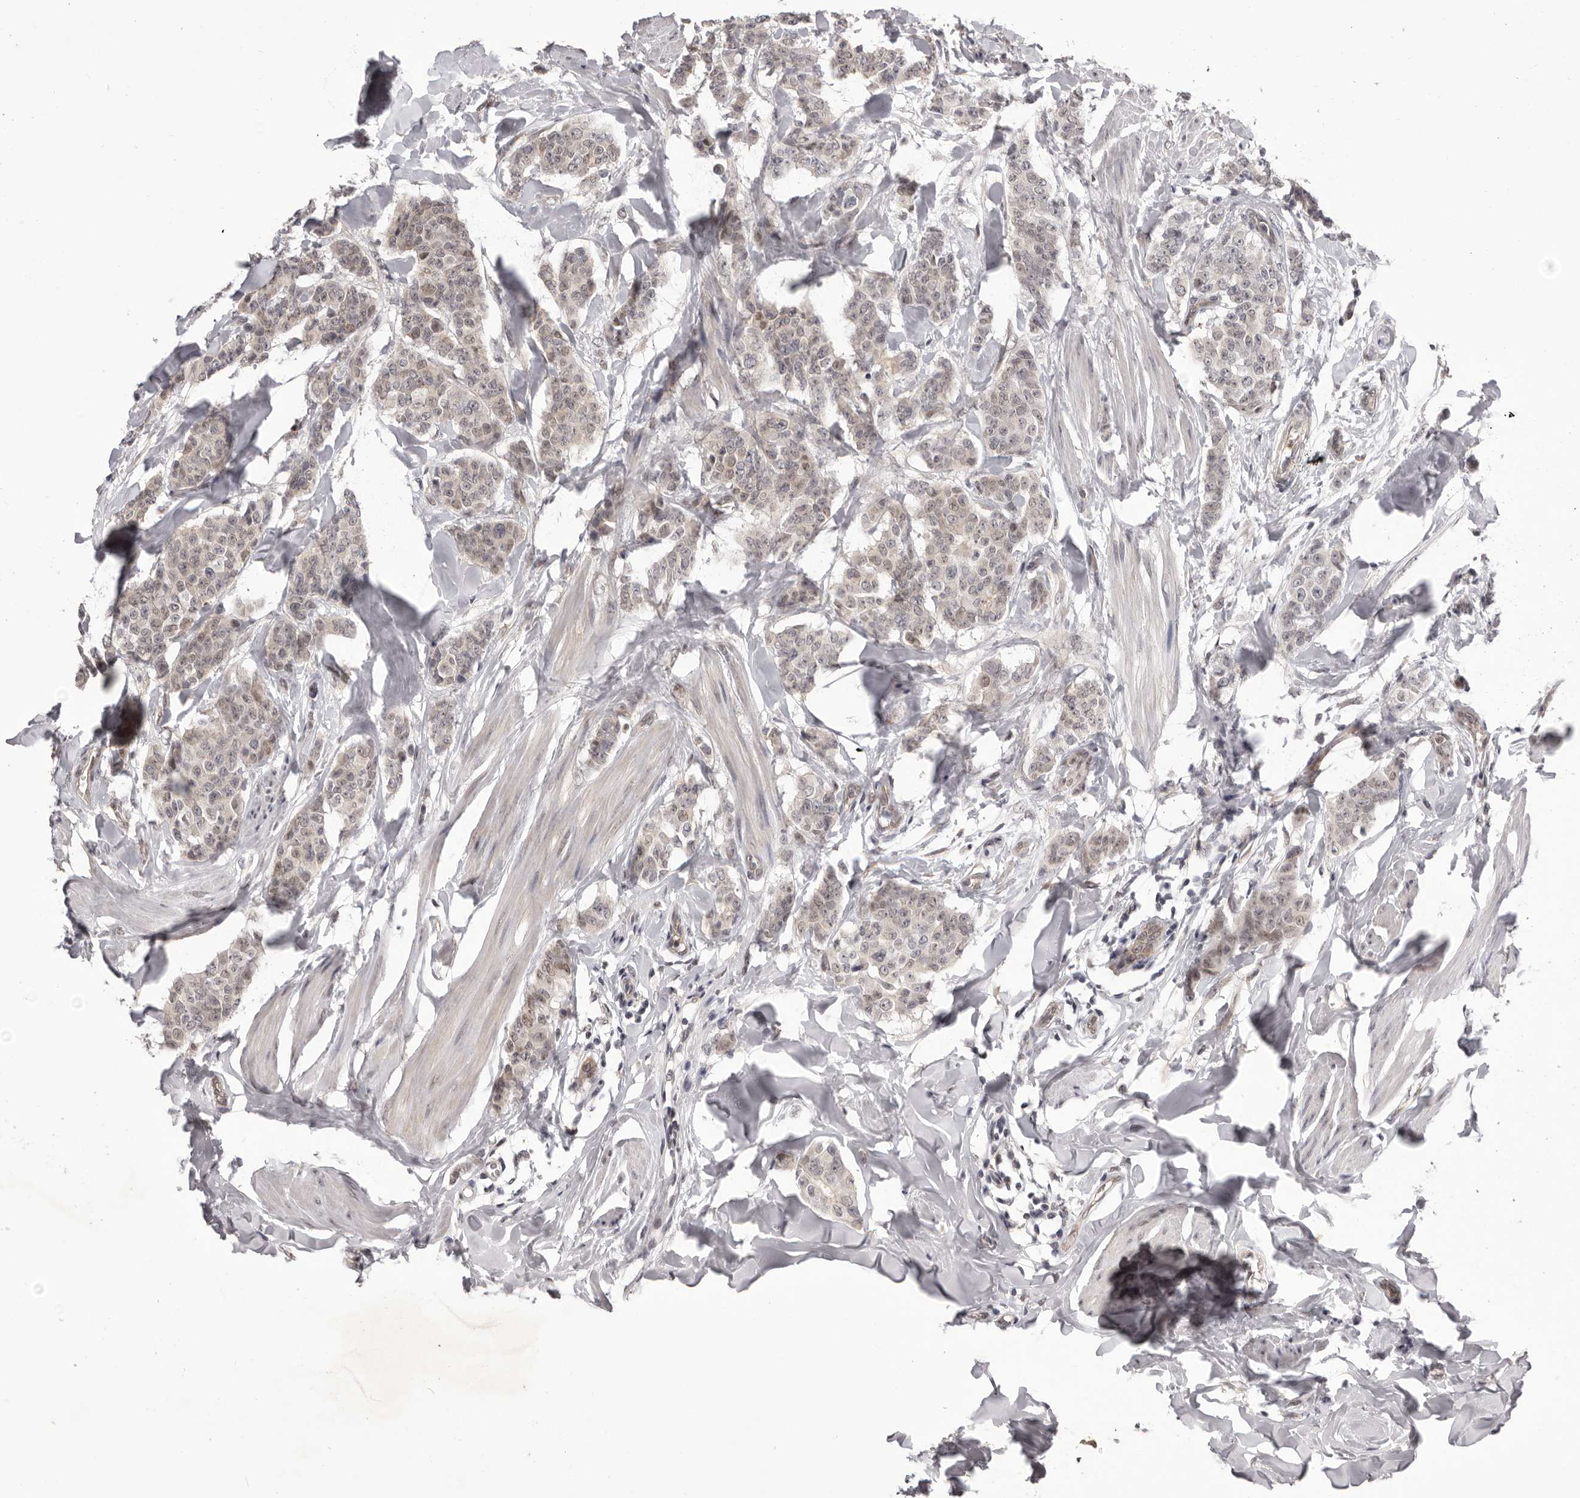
{"staining": {"intensity": "weak", "quantity": "<25%", "location": "nuclear"}, "tissue": "breast cancer", "cell_type": "Tumor cells", "image_type": "cancer", "snomed": [{"axis": "morphology", "description": "Duct carcinoma"}, {"axis": "topography", "description": "Breast"}], "caption": "There is no significant staining in tumor cells of breast cancer (infiltrating ductal carcinoma).", "gene": "RNF2", "patient": {"sex": "female", "age": 40}}